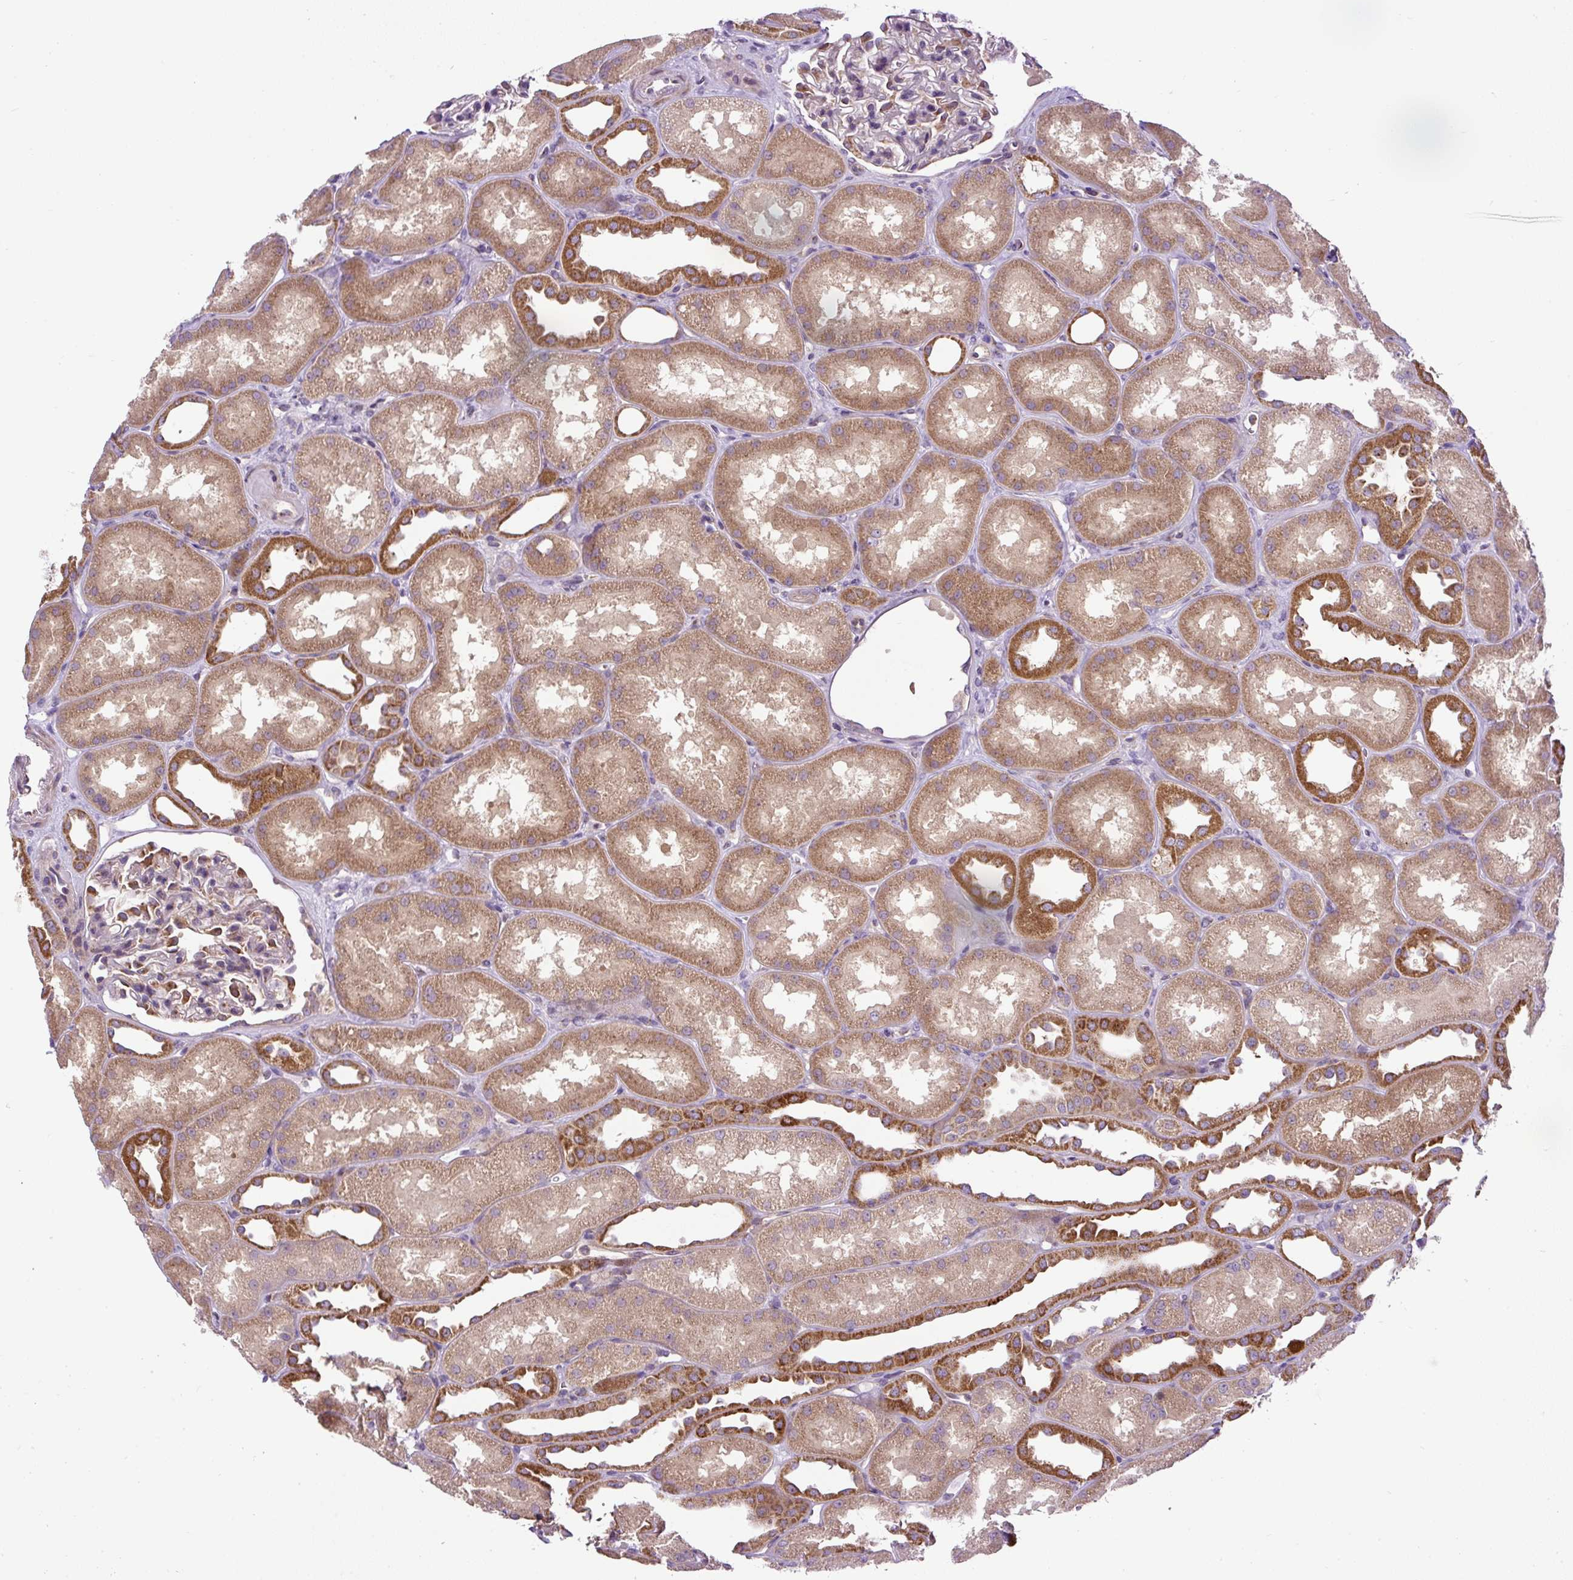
{"staining": {"intensity": "moderate", "quantity": ">75%", "location": "cytoplasmic/membranous"}, "tissue": "kidney", "cell_type": "Cells in glomeruli", "image_type": "normal", "snomed": [{"axis": "morphology", "description": "Normal tissue, NOS"}, {"axis": "topography", "description": "Kidney"}], "caption": "An immunohistochemistry (IHC) histopathology image of unremarkable tissue is shown. Protein staining in brown labels moderate cytoplasmic/membranous positivity in kidney within cells in glomeruli.", "gene": "ZNF547", "patient": {"sex": "male", "age": 61}}